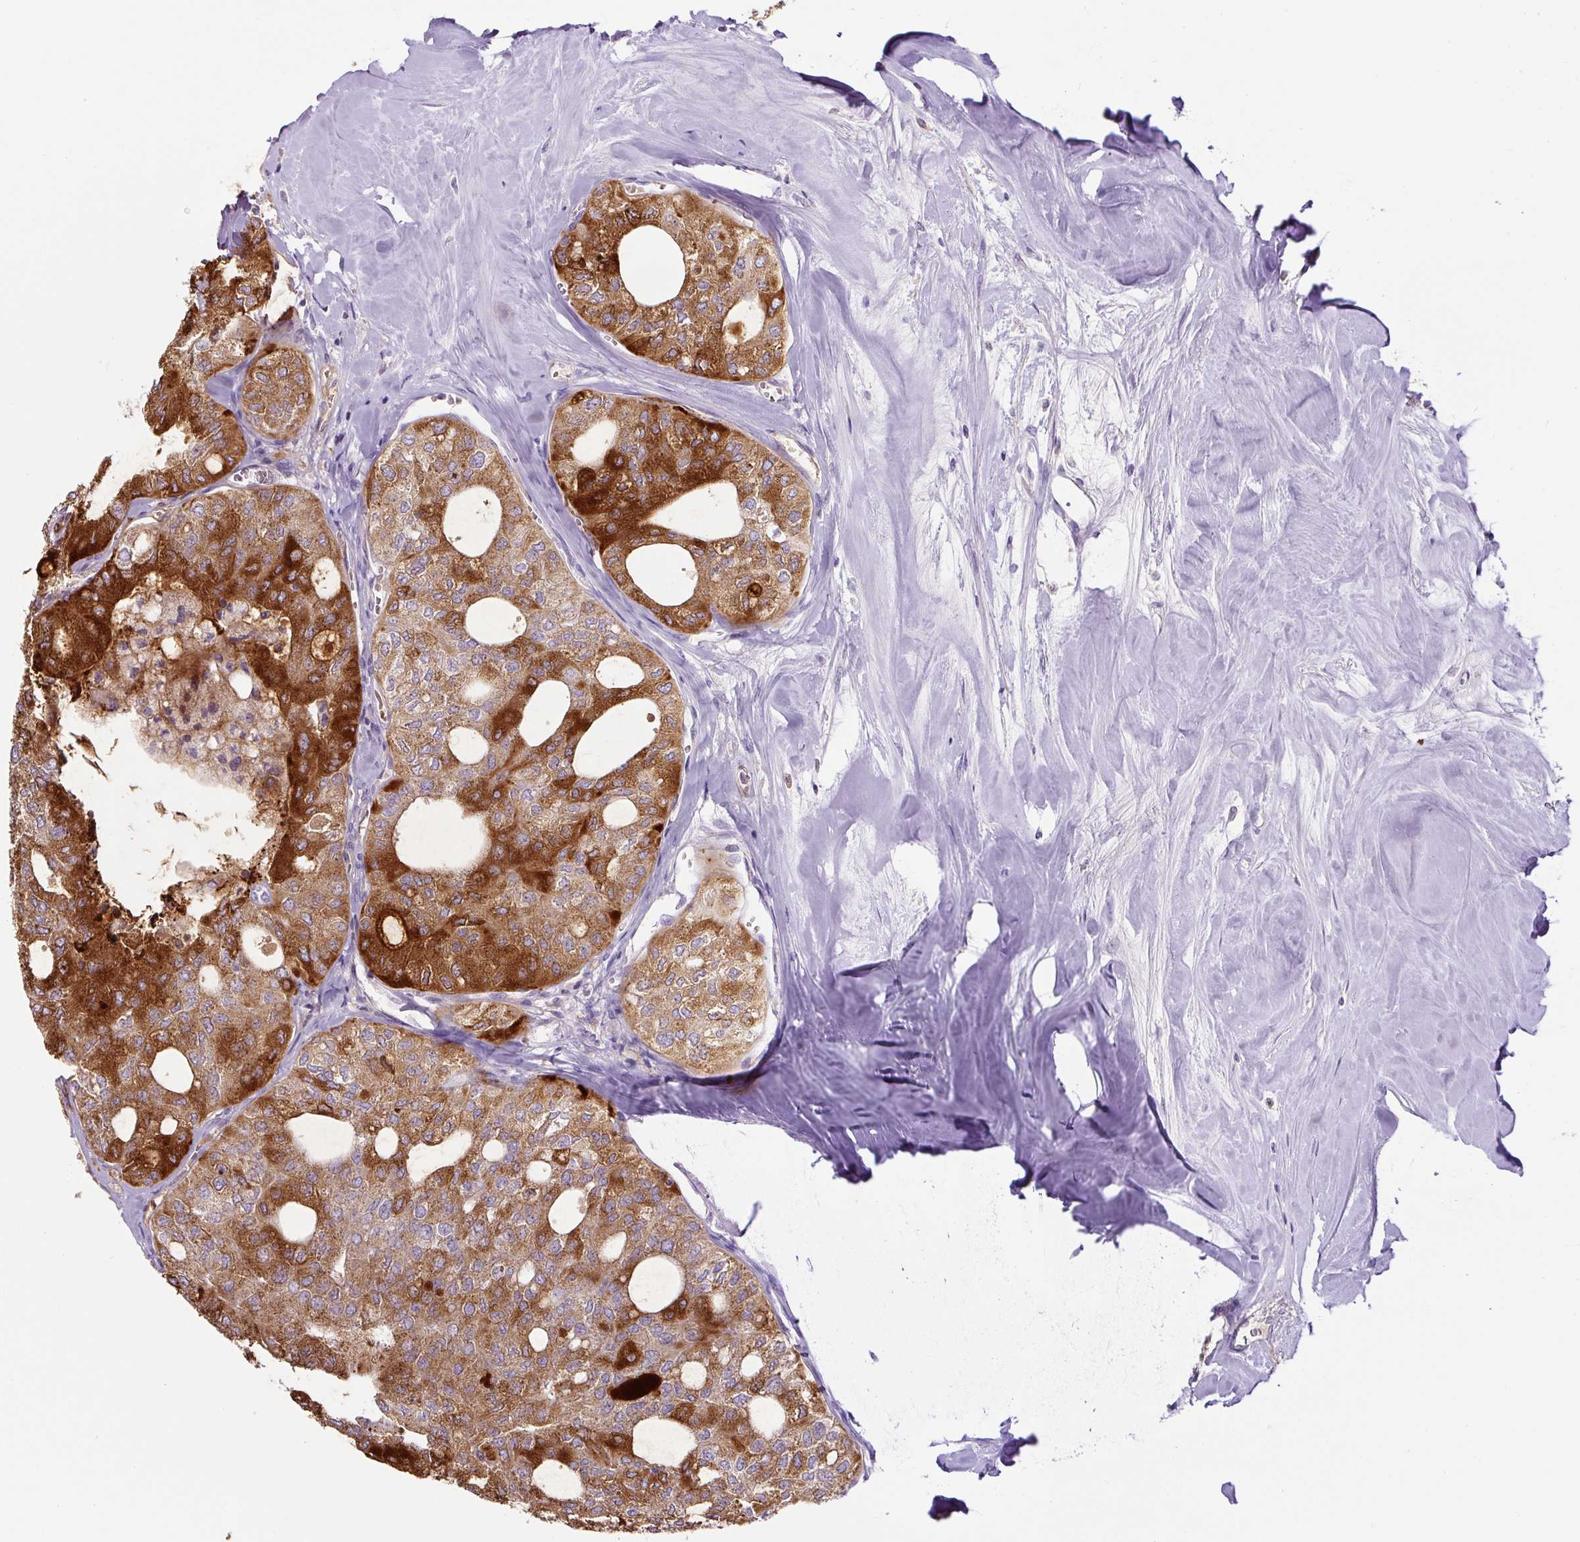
{"staining": {"intensity": "strong", "quantity": ">75%", "location": "cytoplasmic/membranous"}, "tissue": "thyroid cancer", "cell_type": "Tumor cells", "image_type": "cancer", "snomed": [{"axis": "morphology", "description": "Follicular adenoma carcinoma, NOS"}, {"axis": "topography", "description": "Thyroid gland"}], "caption": "The image displays immunohistochemical staining of follicular adenoma carcinoma (thyroid). There is strong cytoplasmic/membranous positivity is present in about >75% of tumor cells.", "gene": "ZNF596", "patient": {"sex": "male", "age": 75}}